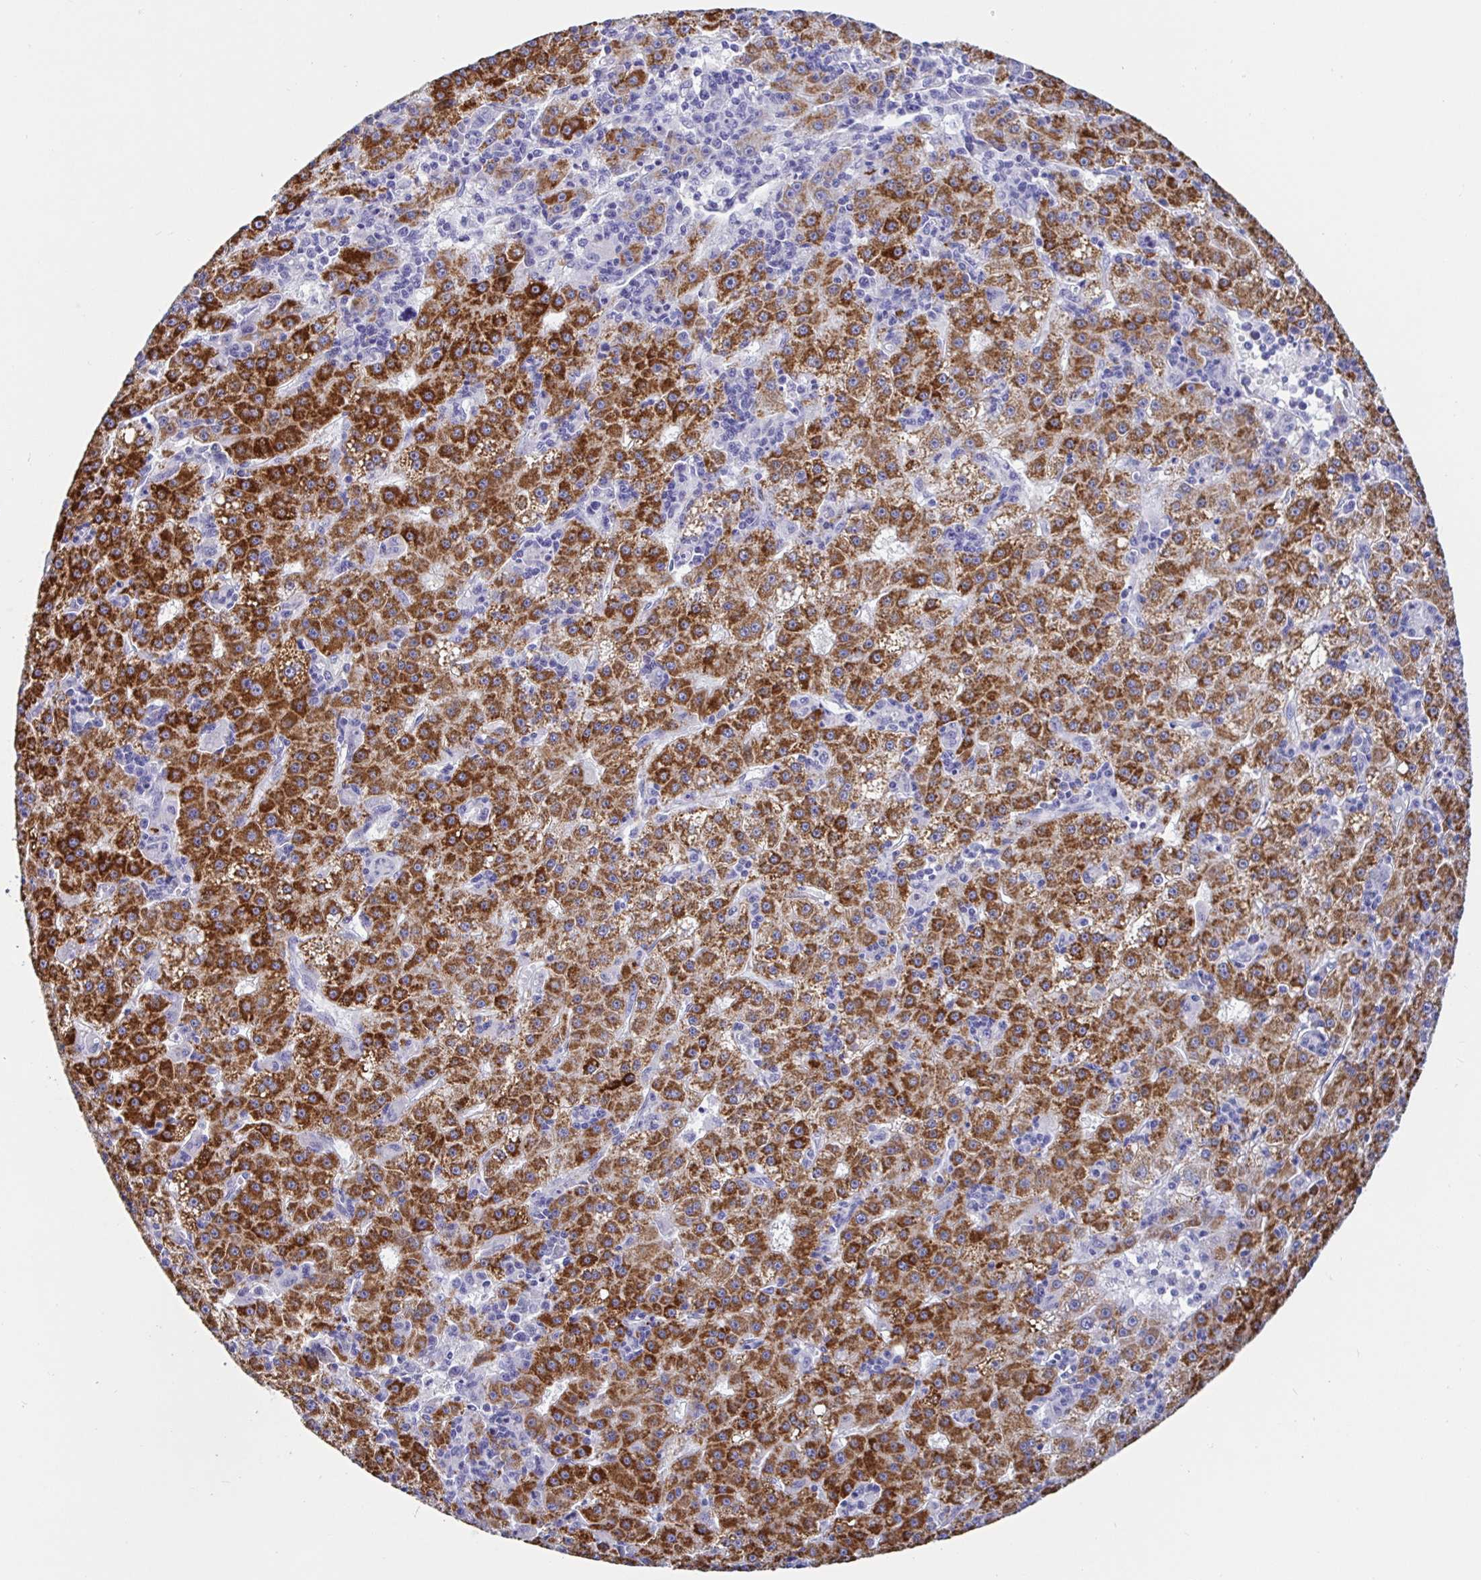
{"staining": {"intensity": "strong", "quantity": ">75%", "location": "cytoplasmic/membranous"}, "tissue": "liver cancer", "cell_type": "Tumor cells", "image_type": "cancer", "snomed": [{"axis": "morphology", "description": "Carcinoma, Hepatocellular, NOS"}, {"axis": "topography", "description": "Liver"}], "caption": "Immunohistochemical staining of human liver cancer shows high levels of strong cytoplasmic/membranous protein positivity in approximately >75% of tumor cells.", "gene": "MAOA", "patient": {"sex": "male", "age": 76}}